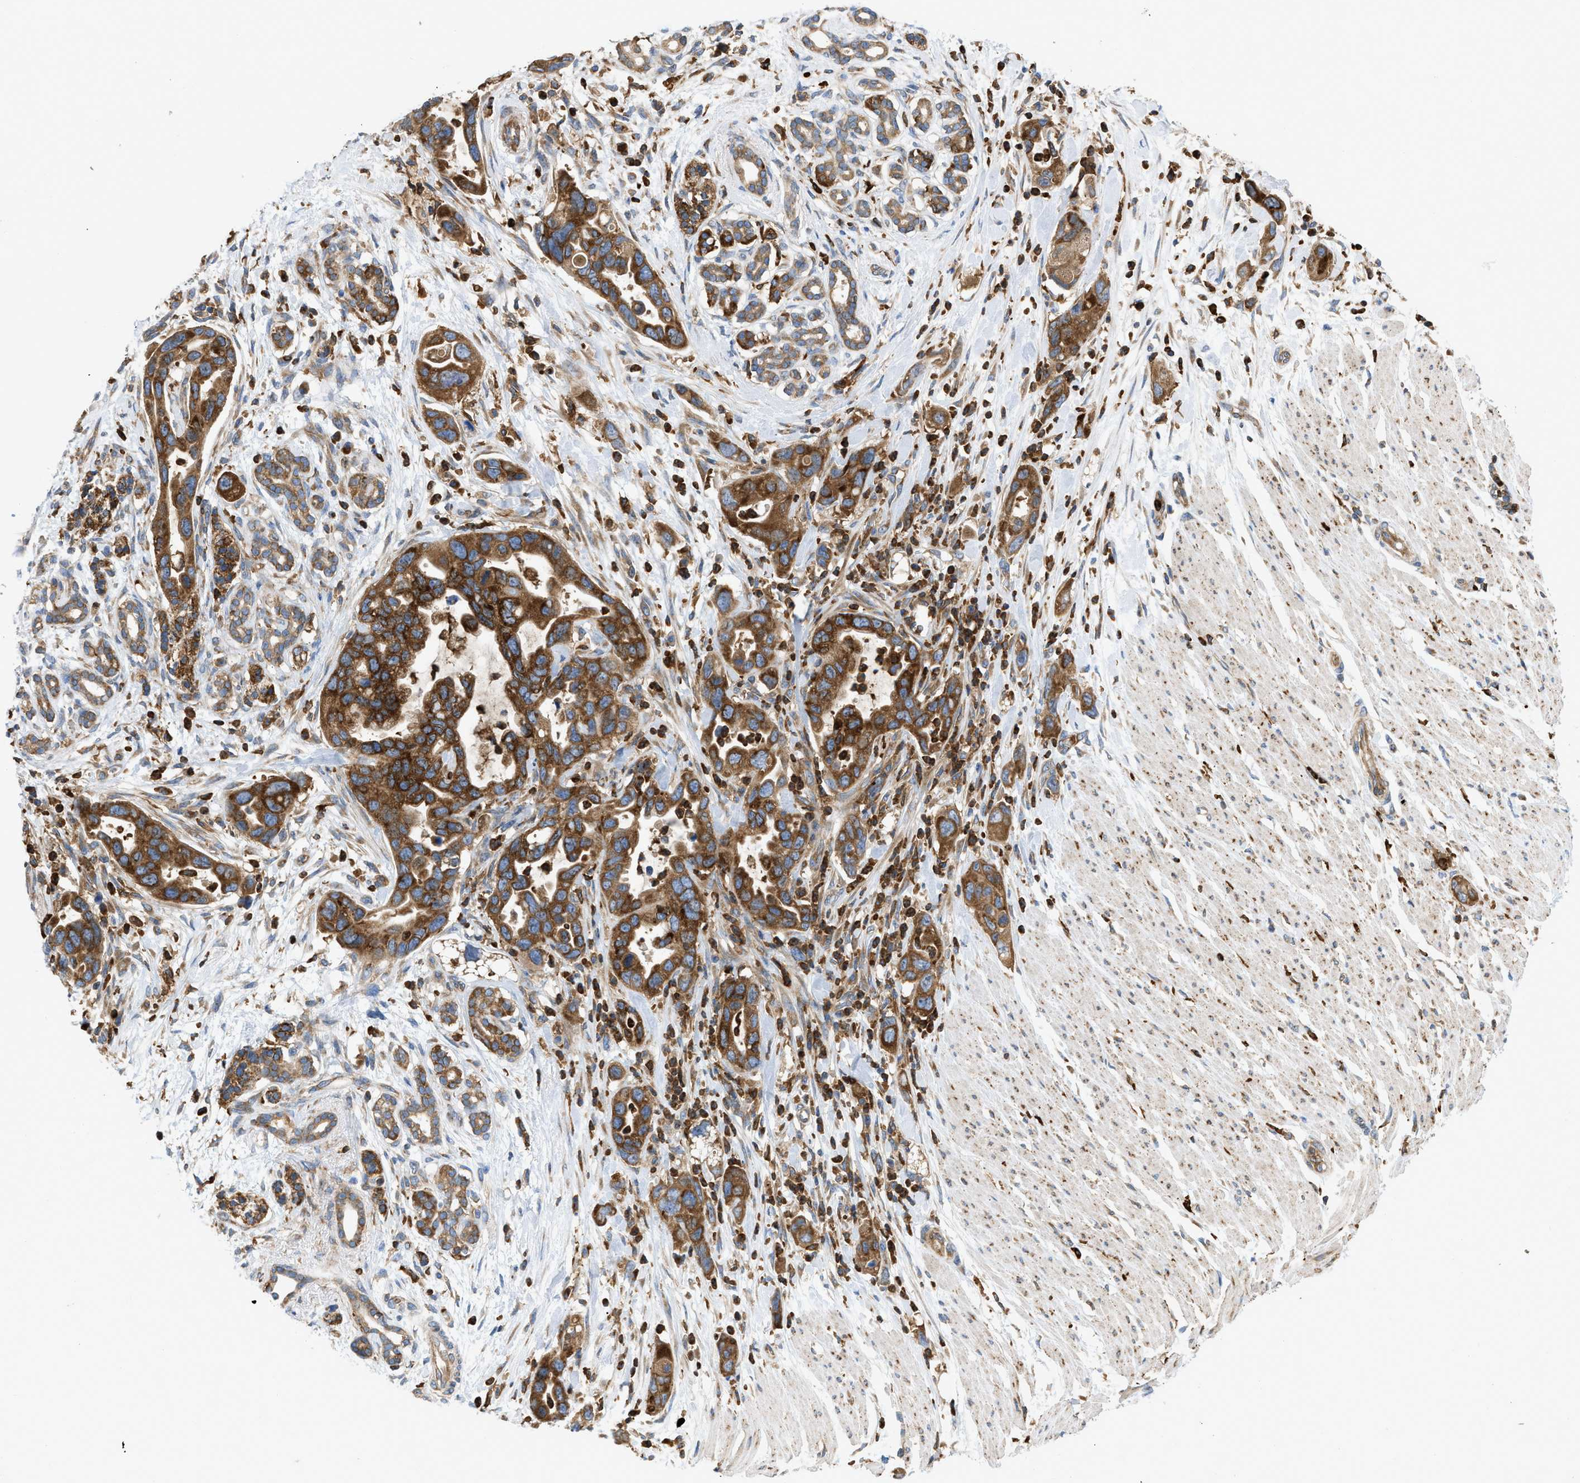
{"staining": {"intensity": "strong", "quantity": ">75%", "location": "cytoplasmic/membranous"}, "tissue": "pancreatic cancer", "cell_type": "Tumor cells", "image_type": "cancer", "snomed": [{"axis": "morphology", "description": "Normal tissue, NOS"}, {"axis": "morphology", "description": "Adenocarcinoma, NOS"}, {"axis": "topography", "description": "Pancreas"}], "caption": "Immunohistochemistry (IHC) photomicrograph of neoplastic tissue: pancreatic adenocarcinoma stained using immunohistochemistry (IHC) exhibits high levels of strong protein expression localized specifically in the cytoplasmic/membranous of tumor cells, appearing as a cytoplasmic/membranous brown color.", "gene": "GPAT4", "patient": {"sex": "female", "age": 71}}